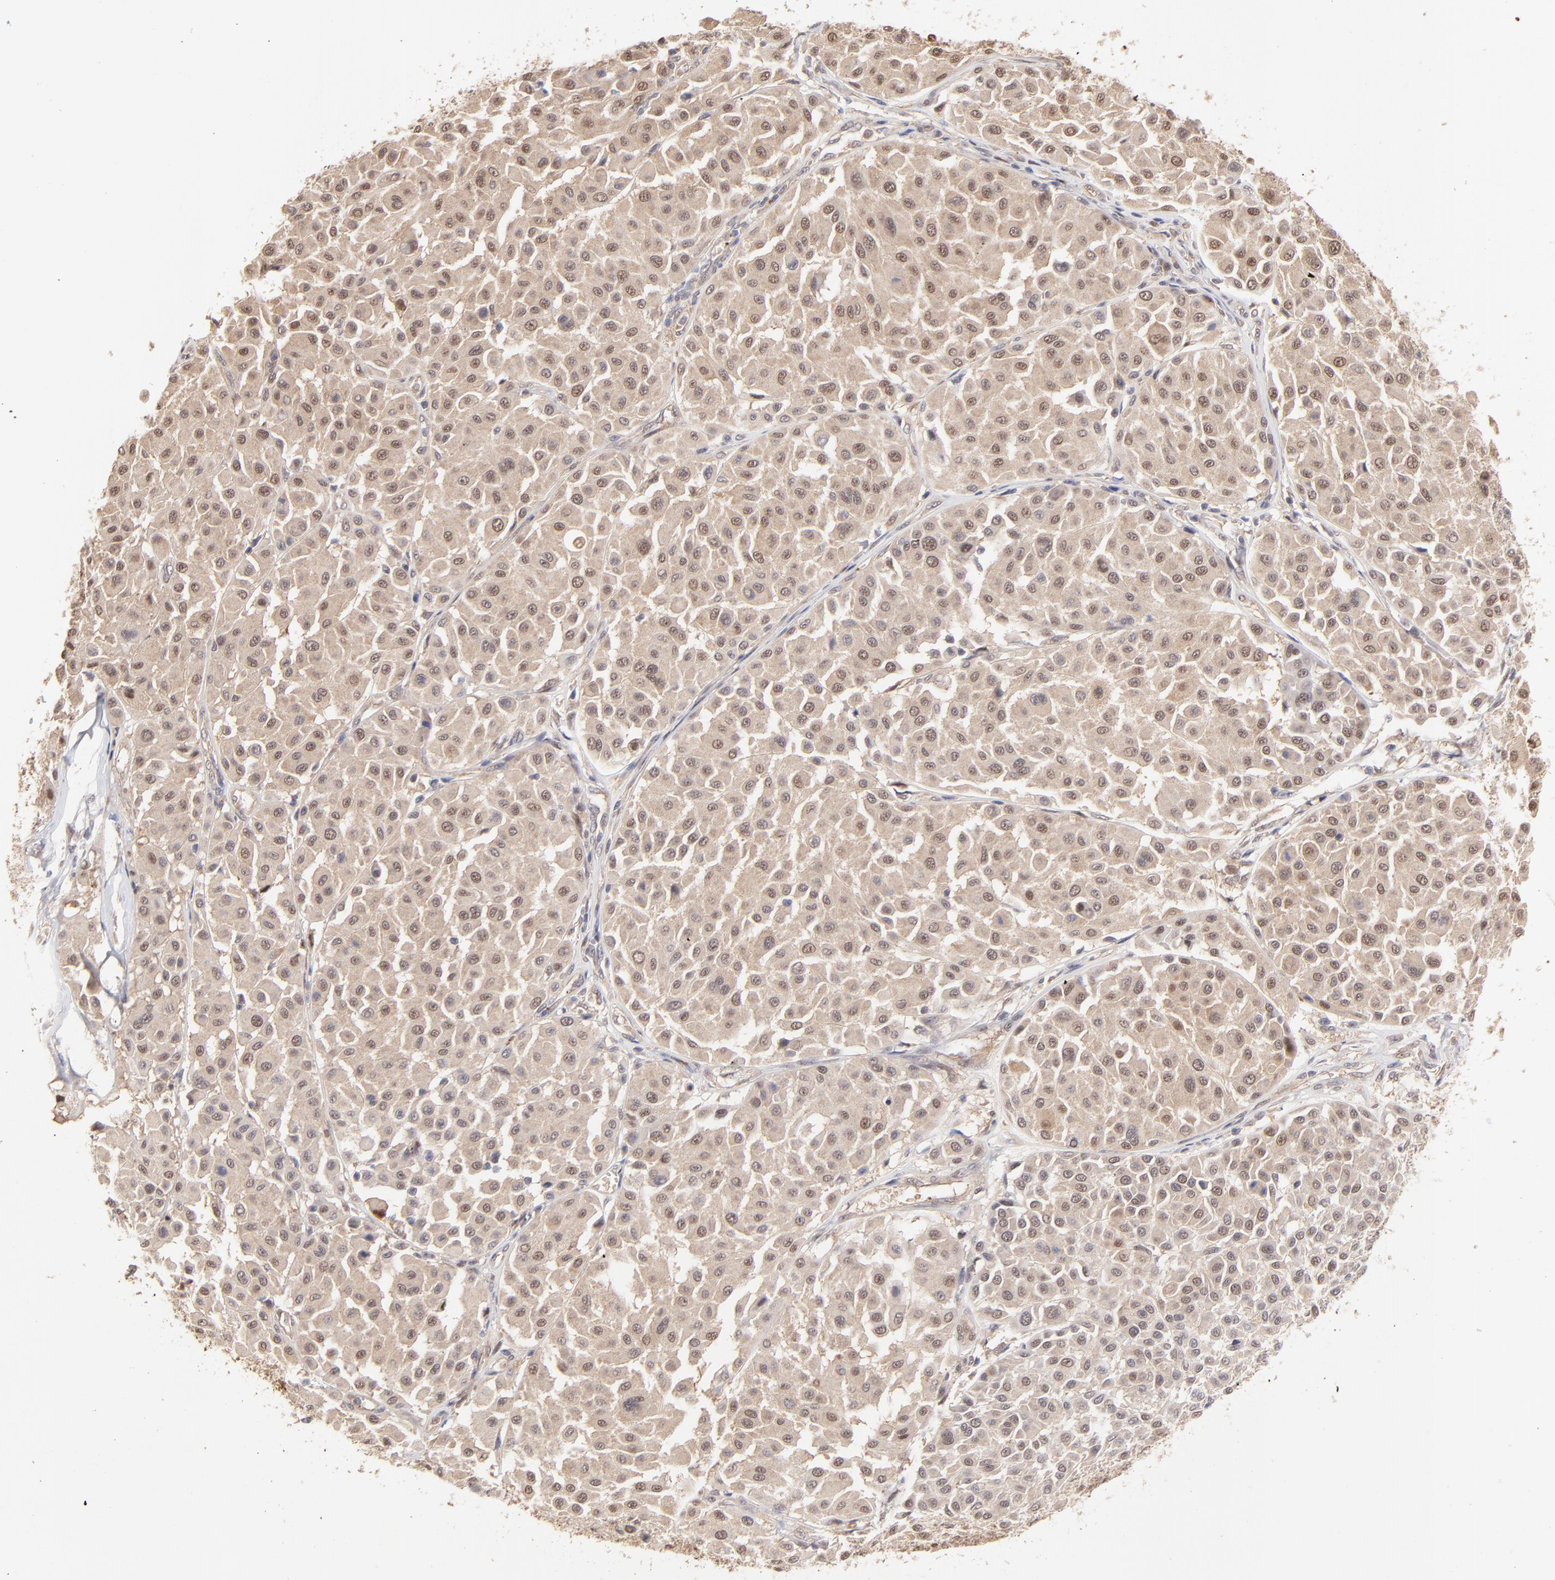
{"staining": {"intensity": "weak", "quantity": ">75%", "location": "cytoplasmic/membranous,nuclear"}, "tissue": "melanoma", "cell_type": "Tumor cells", "image_type": "cancer", "snomed": [{"axis": "morphology", "description": "Malignant melanoma, Metastatic site"}, {"axis": "topography", "description": "Soft tissue"}], "caption": "This histopathology image exhibits immunohistochemistry staining of human melanoma, with low weak cytoplasmic/membranous and nuclear staining in about >75% of tumor cells.", "gene": "PSMD14", "patient": {"sex": "male", "age": 41}}